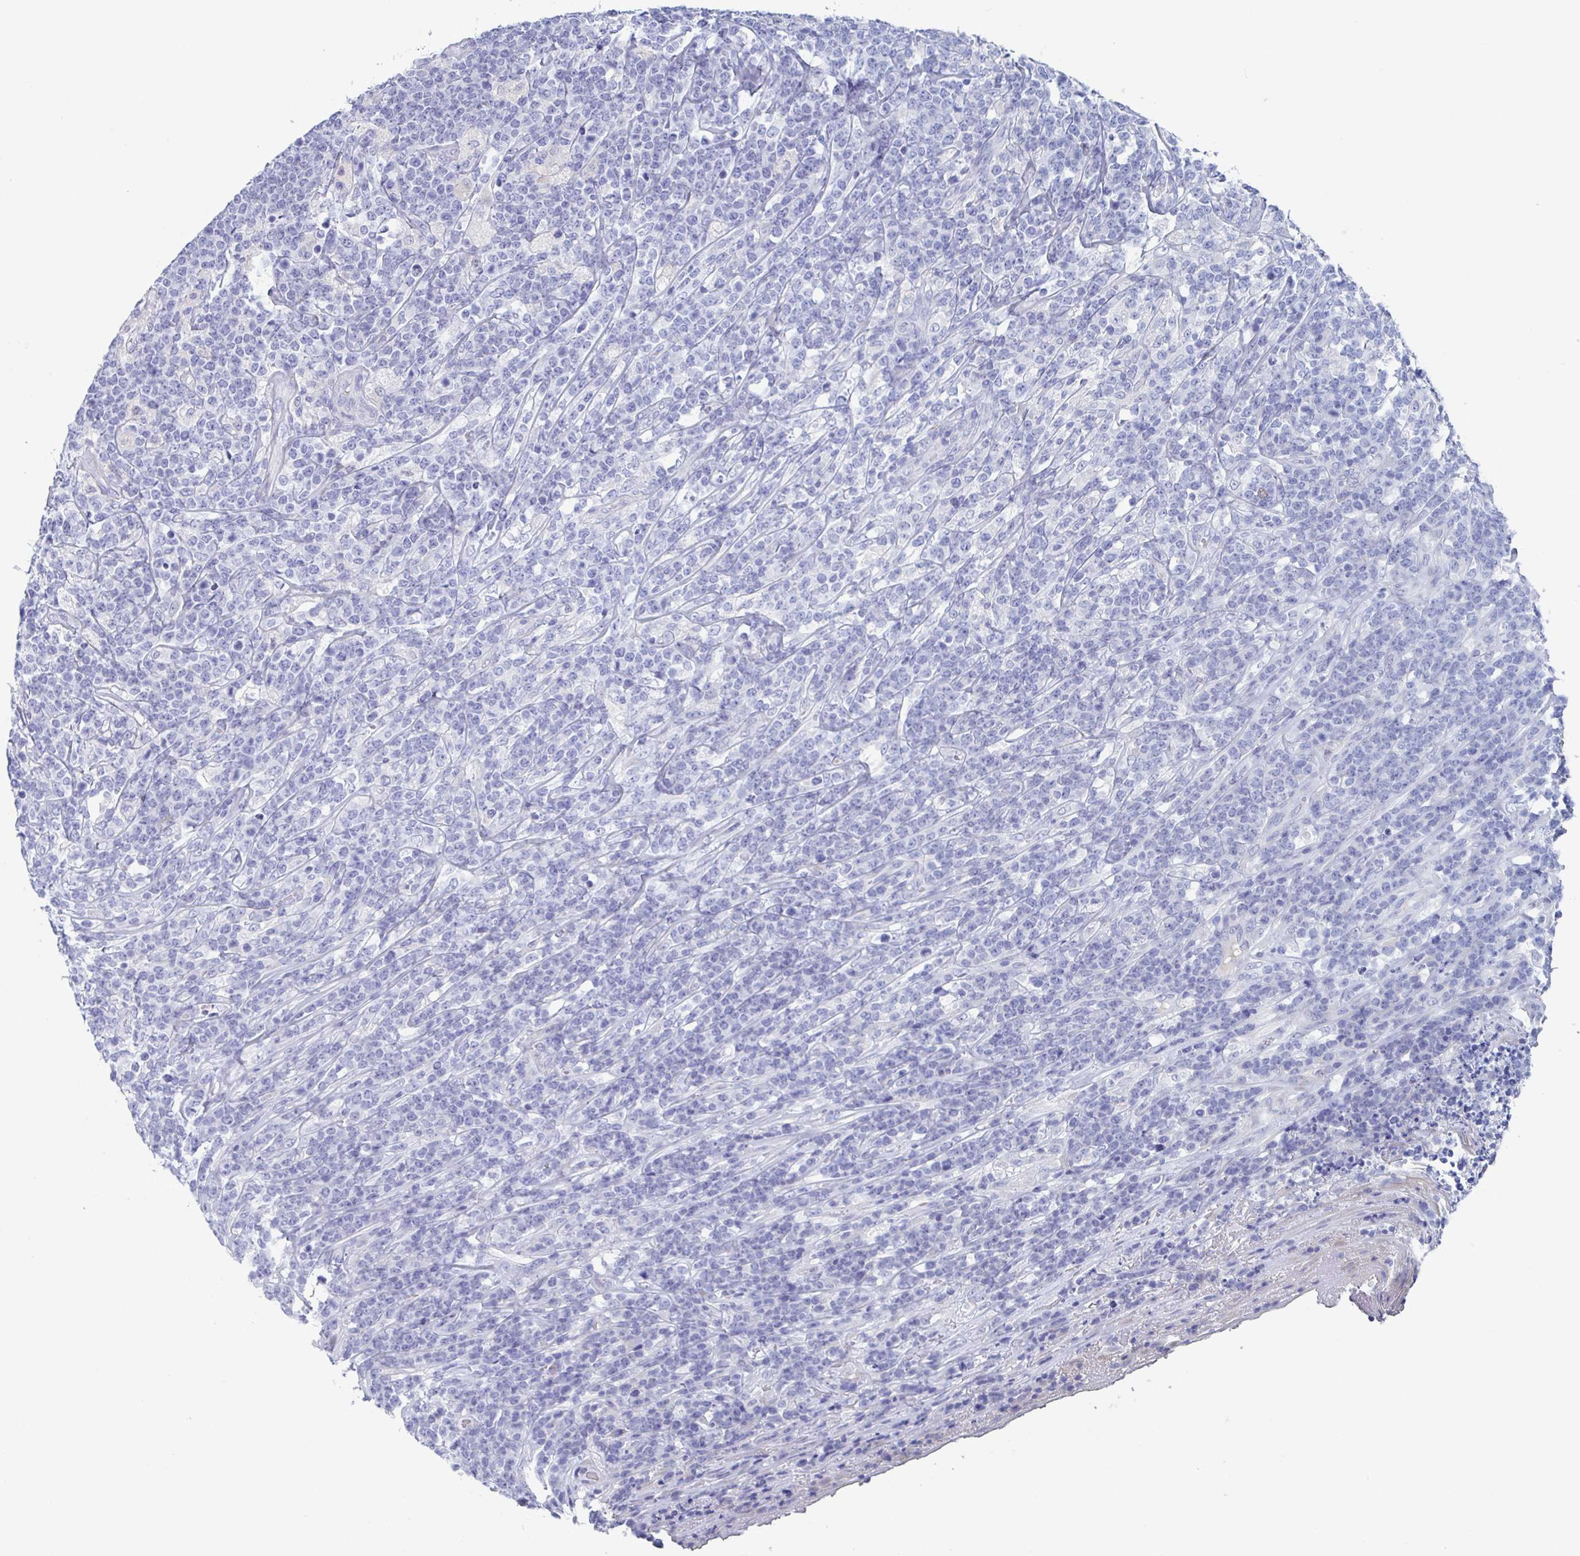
{"staining": {"intensity": "negative", "quantity": "none", "location": "none"}, "tissue": "lymphoma", "cell_type": "Tumor cells", "image_type": "cancer", "snomed": [{"axis": "morphology", "description": "Malignant lymphoma, non-Hodgkin's type, High grade"}, {"axis": "topography", "description": "Small intestine"}], "caption": "This image is of high-grade malignant lymphoma, non-Hodgkin's type stained with IHC to label a protein in brown with the nuclei are counter-stained blue. There is no positivity in tumor cells.", "gene": "NT5C3B", "patient": {"sex": "male", "age": 8}}